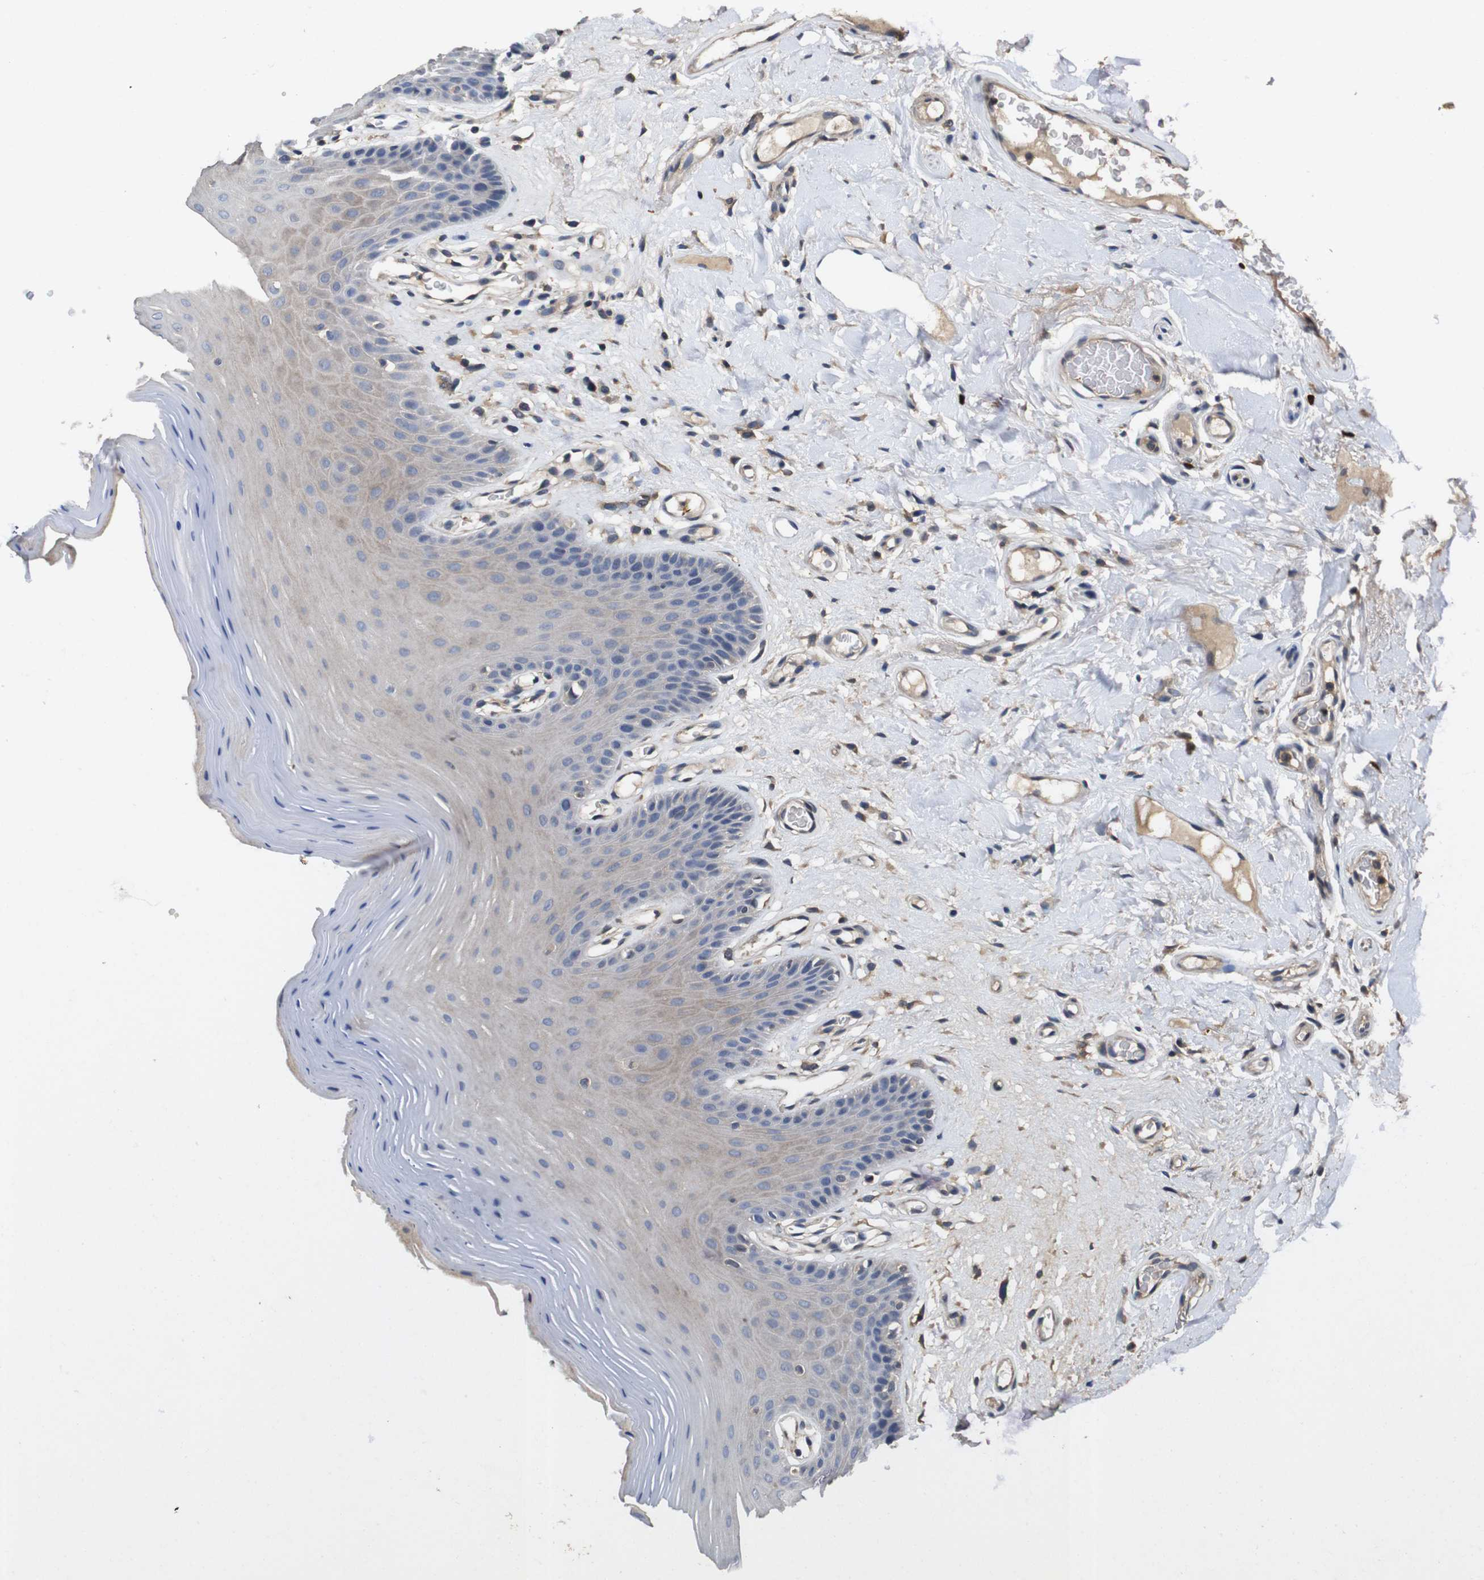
{"staining": {"intensity": "weak", "quantity": "<25%", "location": "cytoplasmic/membranous"}, "tissue": "oral mucosa", "cell_type": "Squamous epithelial cells", "image_type": "normal", "snomed": [{"axis": "morphology", "description": "Normal tissue, NOS"}, {"axis": "morphology", "description": "Squamous cell carcinoma, NOS"}, {"axis": "topography", "description": "Skeletal muscle"}, {"axis": "topography", "description": "Adipose tissue"}, {"axis": "topography", "description": "Vascular tissue"}, {"axis": "topography", "description": "Oral tissue"}, {"axis": "topography", "description": "Peripheral nerve tissue"}, {"axis": "topography", "description": "Head-Neck"}], "caption": "This histopathology image is of unremarkable oral mucosa stained with immunohistochemistry (IHC) to label a protein in brown with the nuclei are counter-stained blue. There is no expression in squamous epithelial cells. (DAB IHC visualized using brightfield microscopy, high magnification).", "gene": "GLIPR1", "patient": {"sex": "male", "age": 71}}